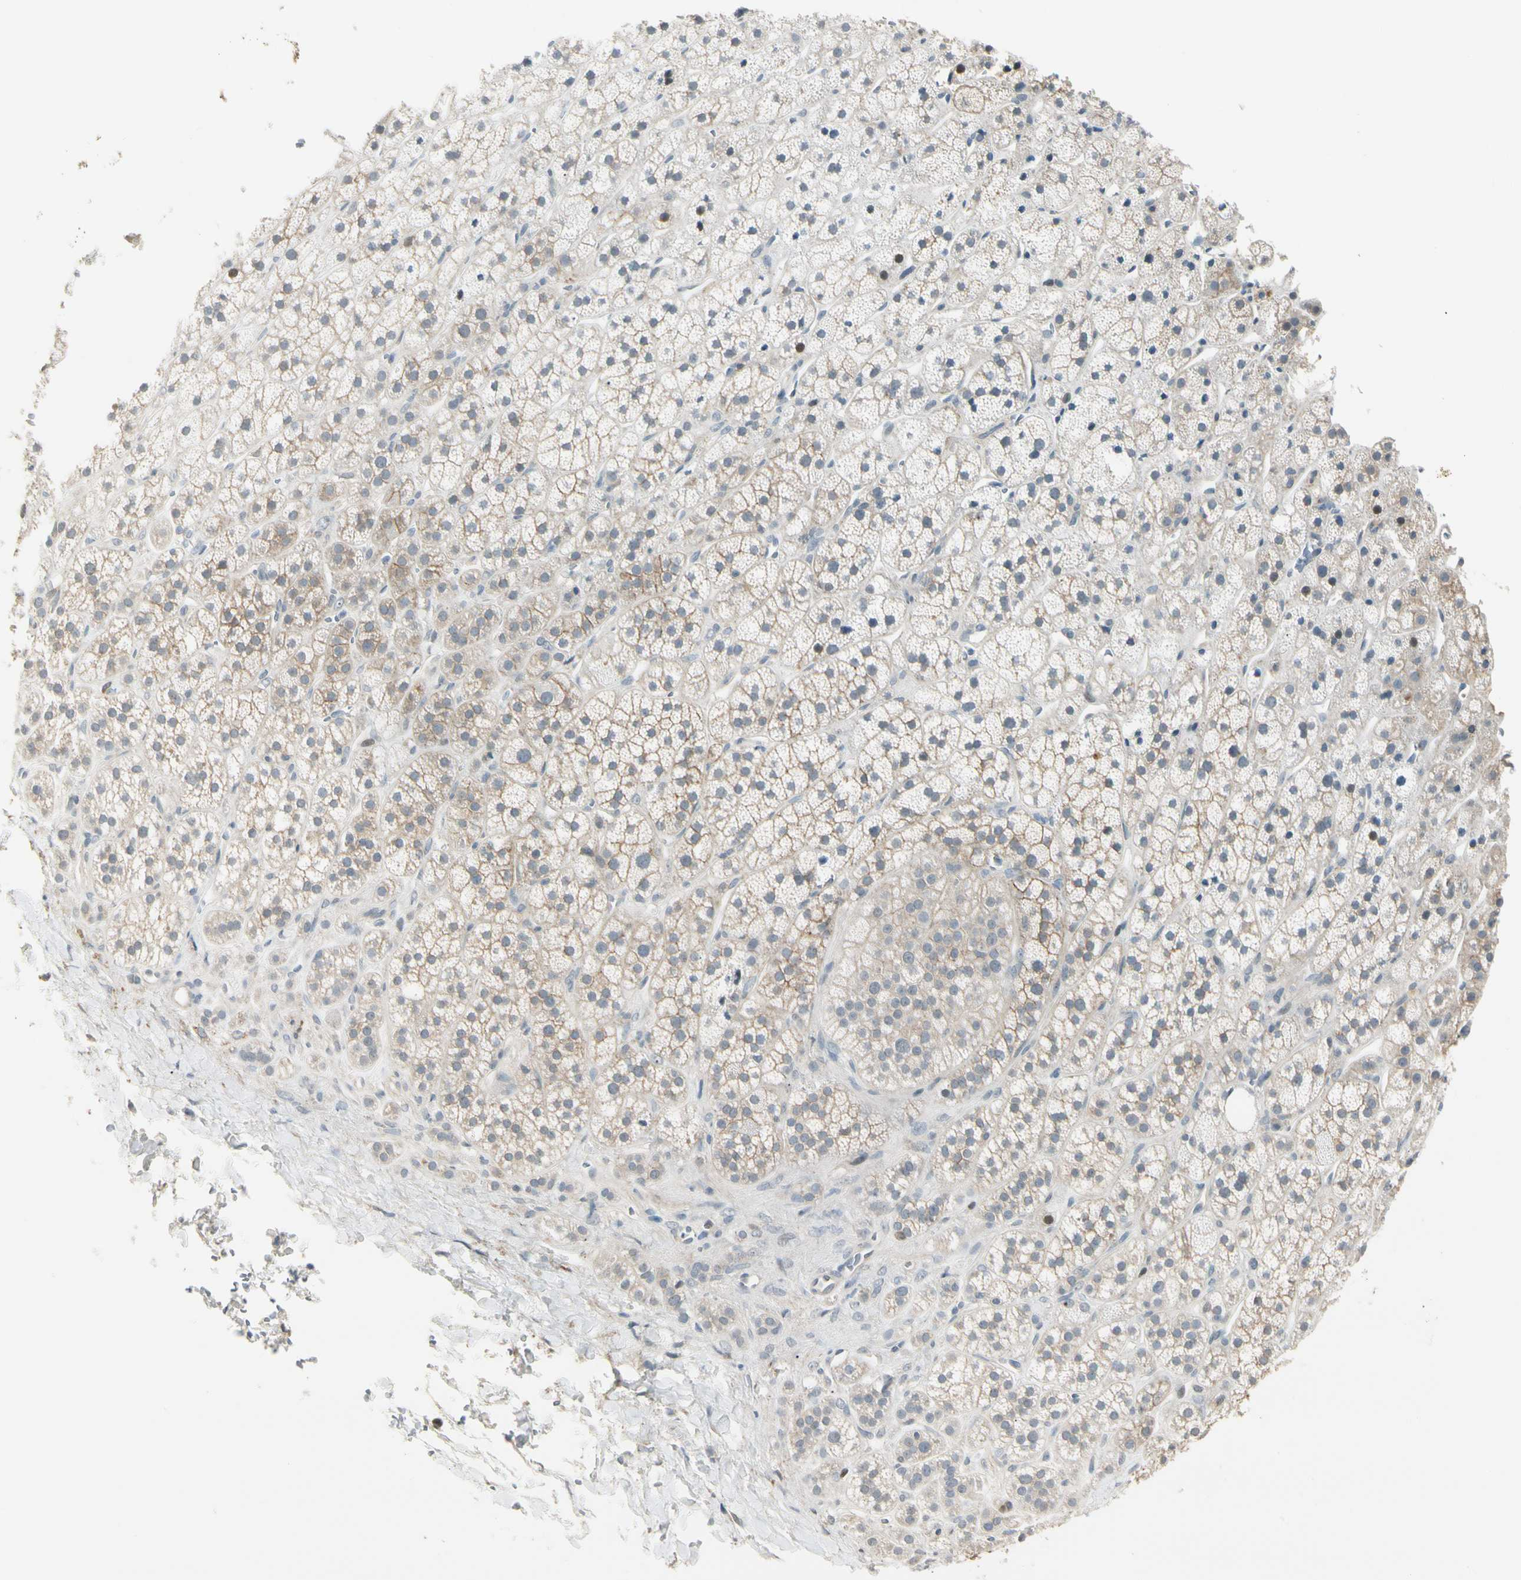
{"staining": {"intensity": "moderate", "quantity": ">75%", "location": "cytoplasmic/membranous"}, "tissue": "adrenal gland", "cell_type": "Glandular cells", "image_type": "normal", "snomed": [{"axis": "morphology", "description": "Normal tissue, NOS"}, {"axis": "topography", "description": "Adrenal gland"}], "caption": "High-magnification brightfield microscopy of benign adrenal gland stained with DAB (3,3'-diaminobenzidine) (brown) and counterstained with hematoxylin (blue). glandular cells exhibit moderate cytoplasmic/membranous staining is appreciated in about>75% of cells. The protein is shown in brown color, while the nuclei are stained blue.", "gene": "P3H2", "patient": {"sex": "male", "age": 56}}